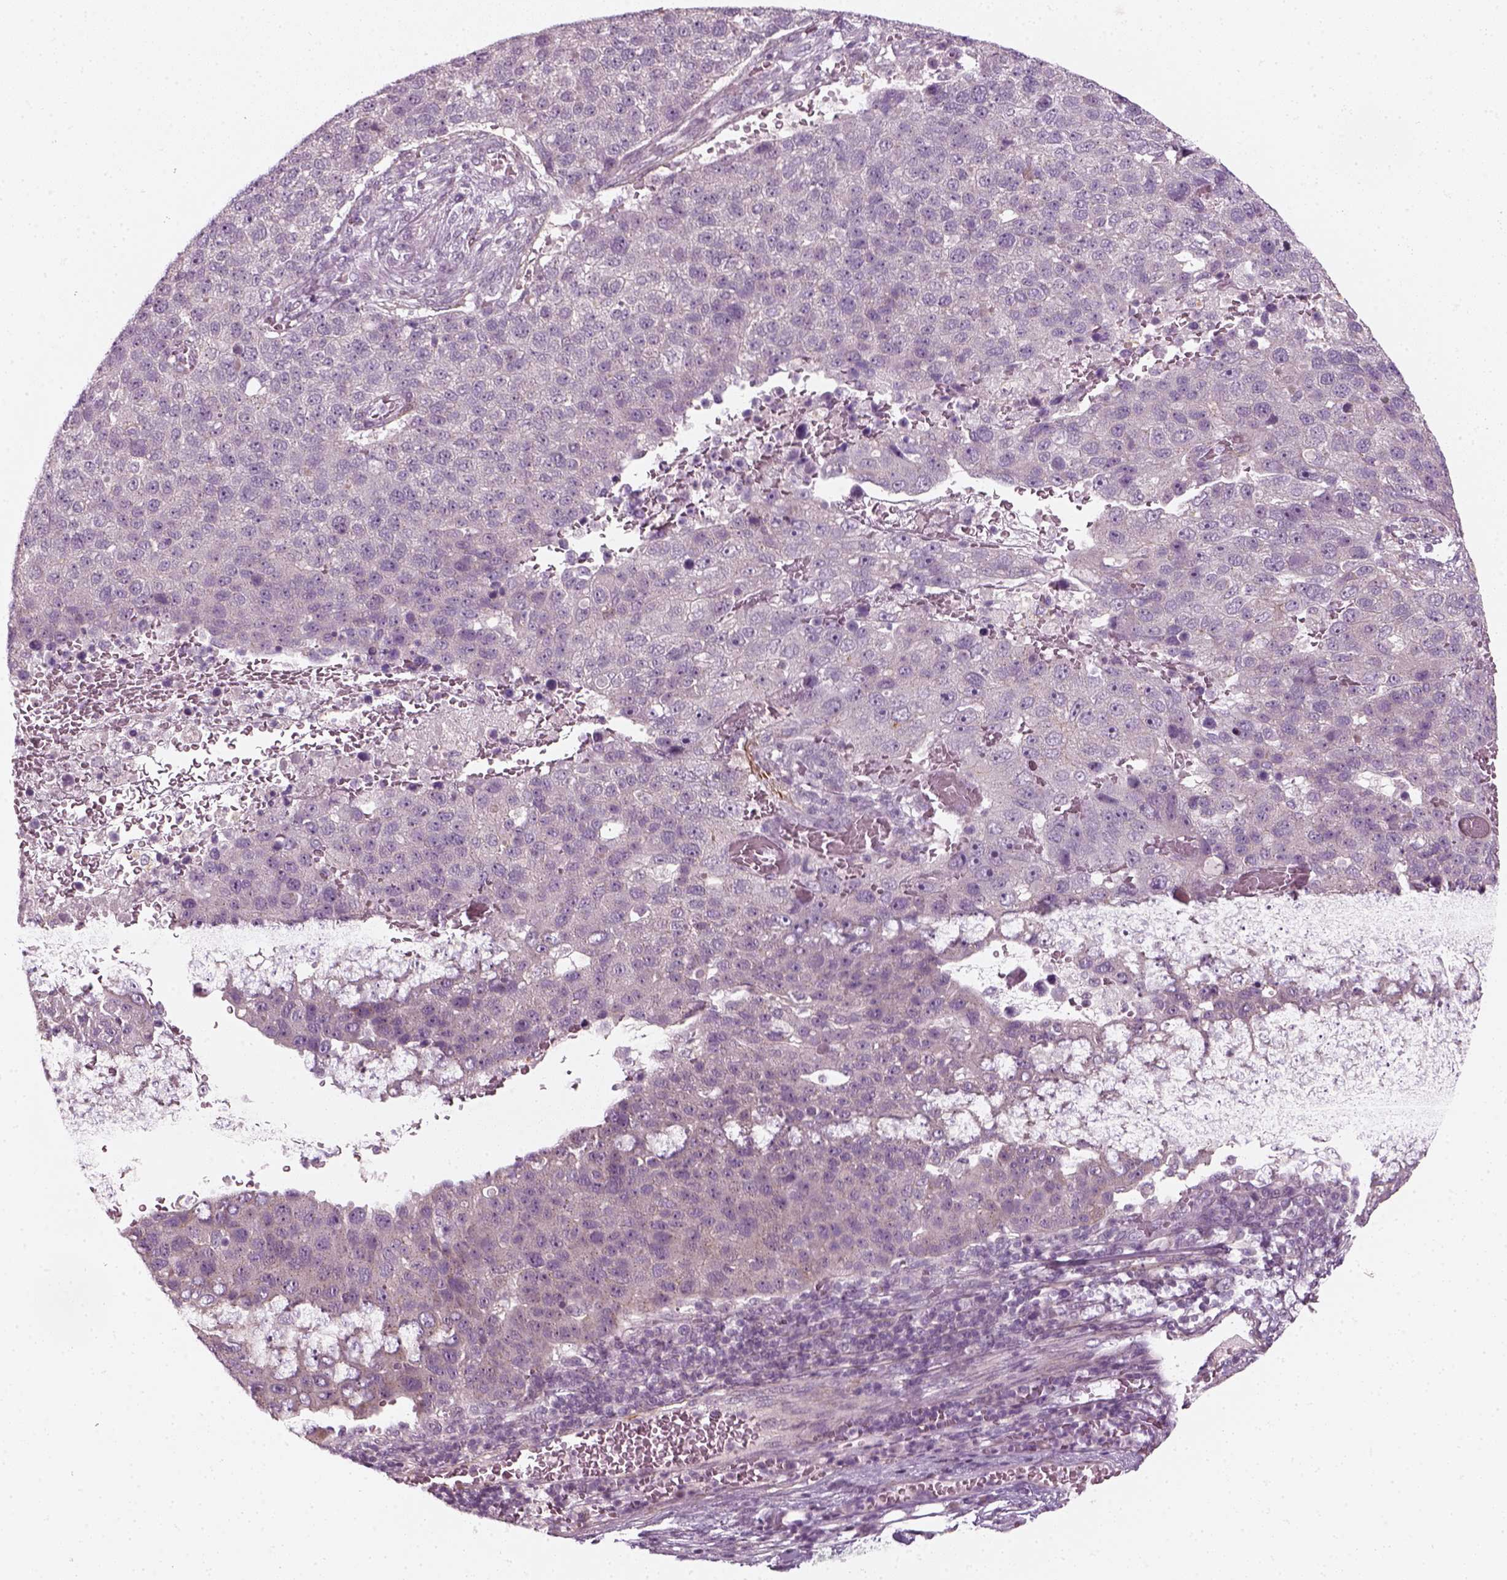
{"staining": {"intensity": "negative", "quantity": "none", "location": "none"}, "tissue": "pancreatic cancer", "cell_type": "Tumor cells", "image_type": "cancer", "snomed": [{"axis": "morphology", "description": "Adenocarcinoma, NOS"}, {"axis": "topography", "description": "Pancreas"}], "caption": "Photomicrograph shows no significant protein staining in tumor cells of pancreatic cancer.", "gene": "MLIP", "patient": {"sex": "female", "age": 61}}